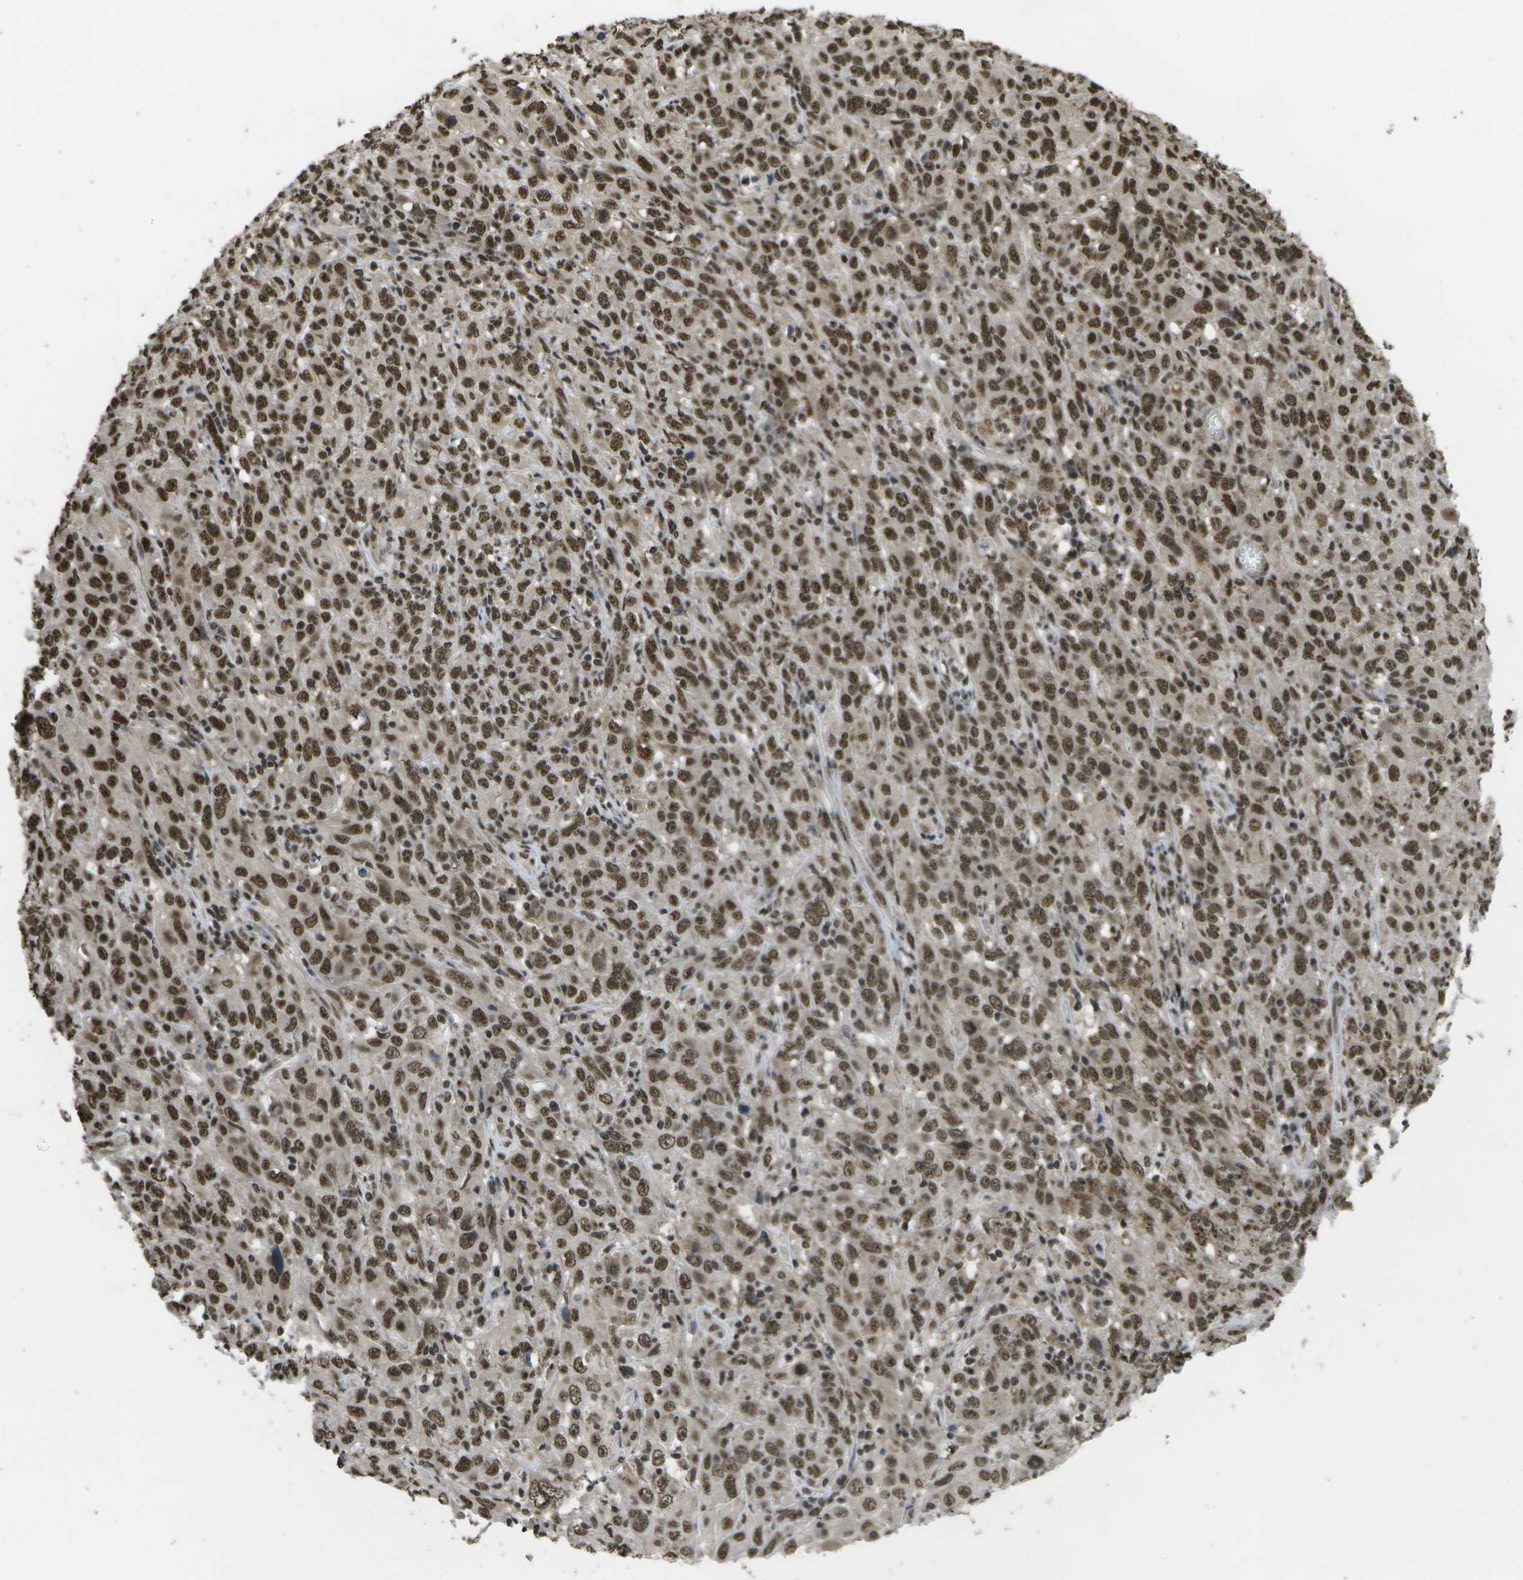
{"staining": {"intensity": "strong", "quantity": ">75%", "location": "nuclear"}, "tissue": "cervical cancer", "cell_type": "Tumor cells", "image_type": "cancer", "snomed": [{"axis": "morphology", "description": "Squamous cell carcinoma, NOS"}, {"axis": "topography", "description": "Cervix"}], "caption": "IHC photomicrograph of cervical squamous cell carcinoma stained for a protein (brown), which demonstrates high levels of strong nuclear expression in approximately >75% of tumor cells.", "gene": "SPEN", "patient": {"sex": "female", "age": 46}}